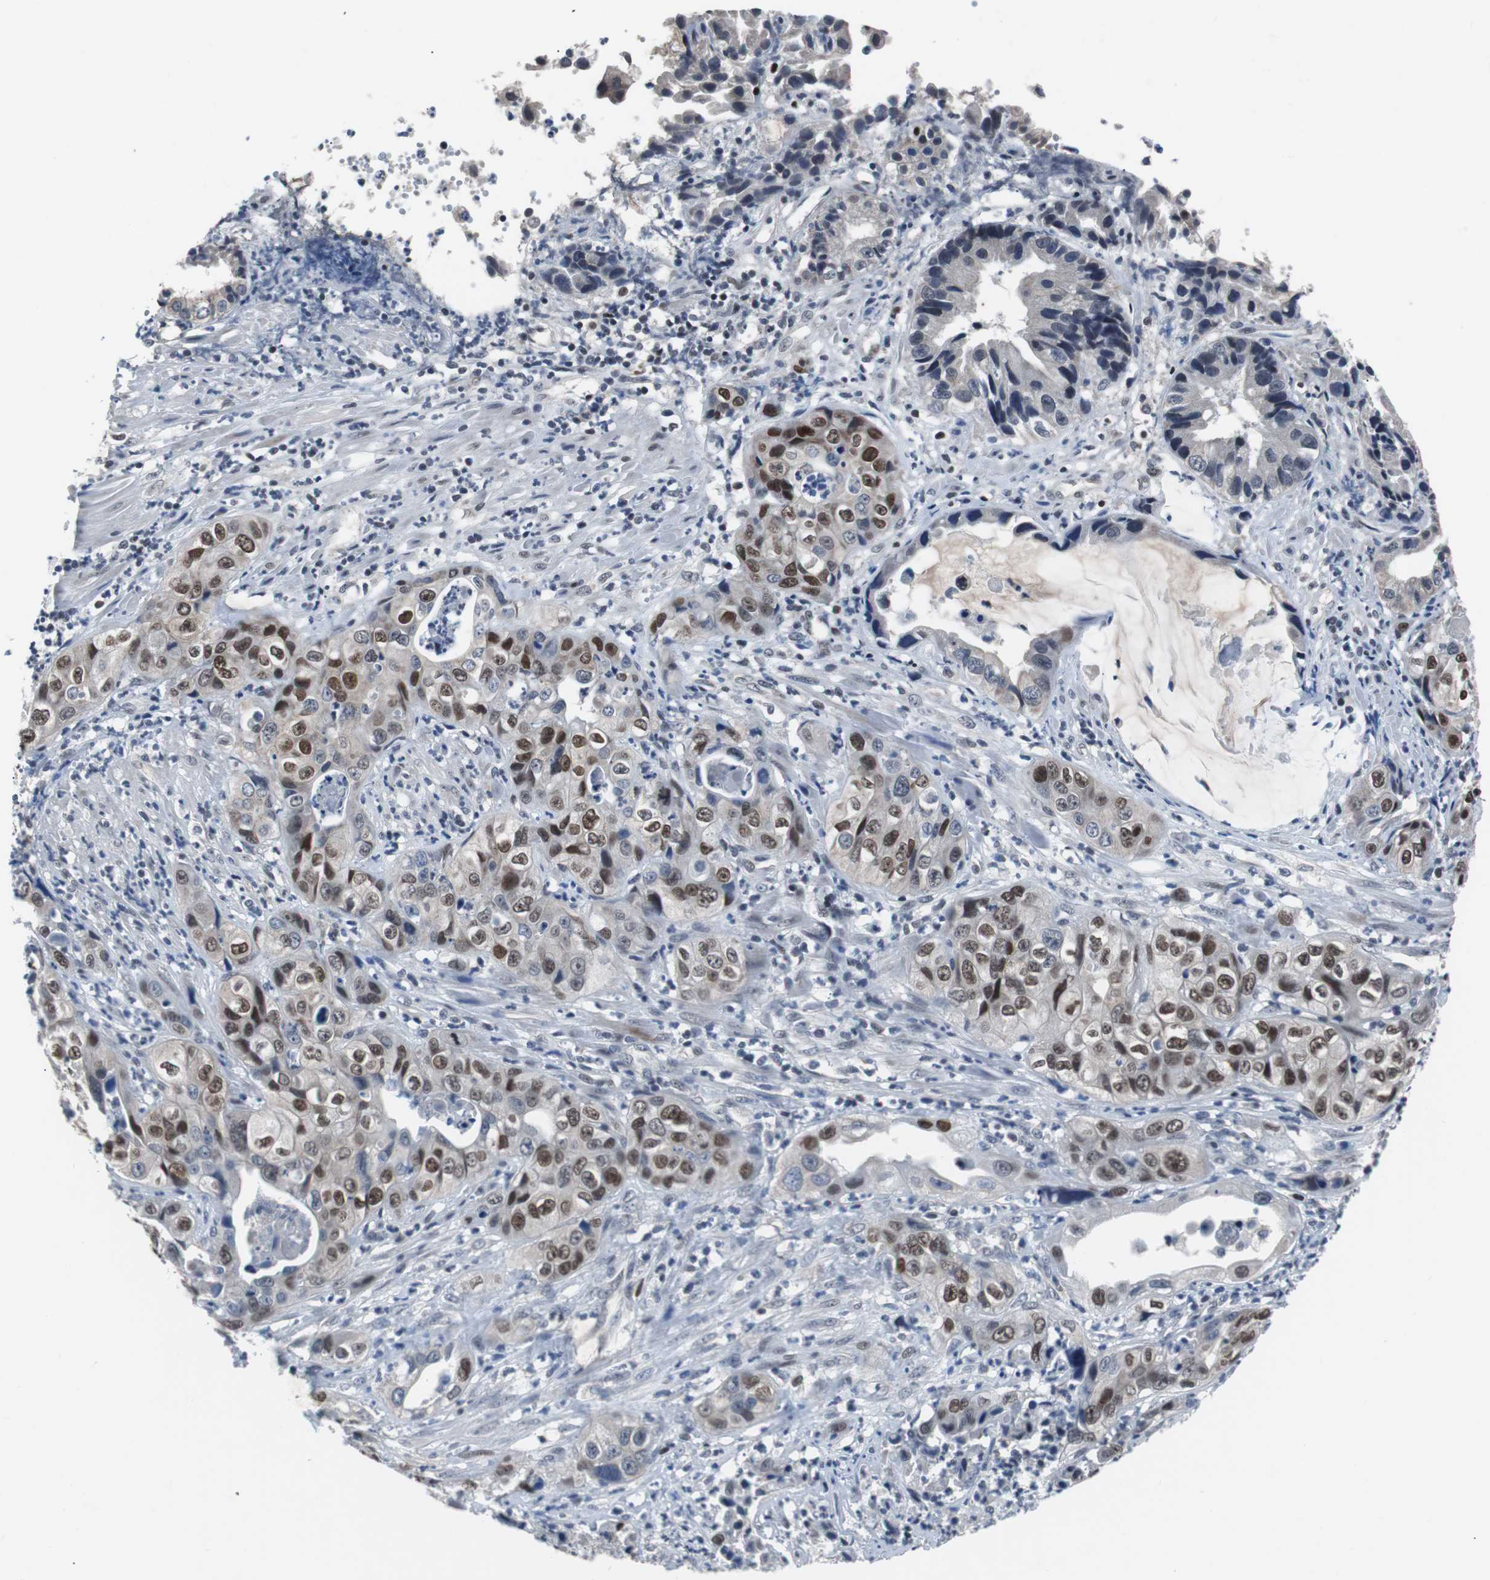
{"staining": {"intensity": "moderate", "quantity": "25%-75%", "location": "nuclear"}, "tissue": "liver cancer", "cell_type": "Tumor cells", "image_type": "cancer", "snomed": [{"axis": "morphology", "description": "Cholangiocarcinoma"}, {"axis": "topography", "description": "Liver"}], "caption": "Moderate nuclear protein staining is seen in approximately 25%-75% of tumor cells in cholangiocarcinoma (liver).", "gene": "TP63", "patient": {"sex": "female", "age": 61}}